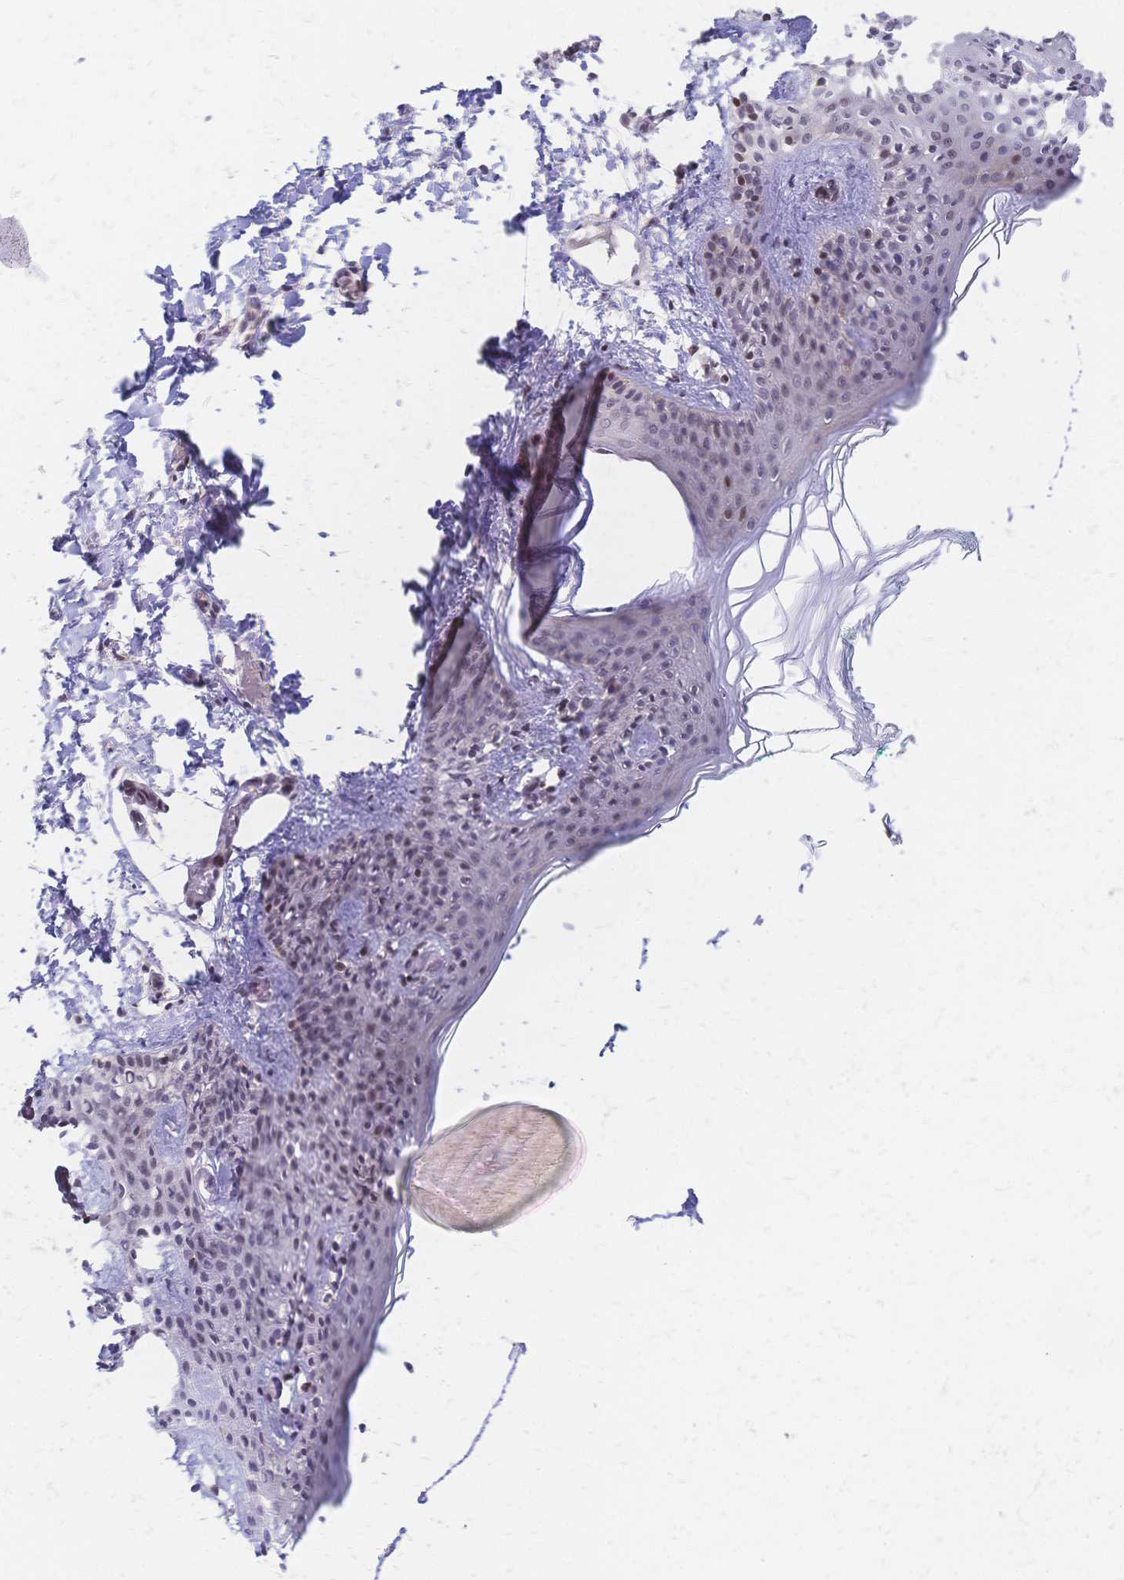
{"staining": {"intensity": "moderate", "quantity": ">75%", "location": "cytoplasmic/membranous,nuclear"}, "tissue": "skin", "cell_type": "Fibroblasts", "image_type": "normal", "snomed": [{"axis": "morphology", "description": "Normal tissue, NOS"}, {"axis": "topography", "description": "Skin"}], "caption": "Brown immunohistochemical staining in benign human skin reveals moderate cytoplasmic/membranous,nuclear staining in about >75% of fibroblasts.", "gene": "CBX7", "patient": {"sex": "male", "age": 16}}